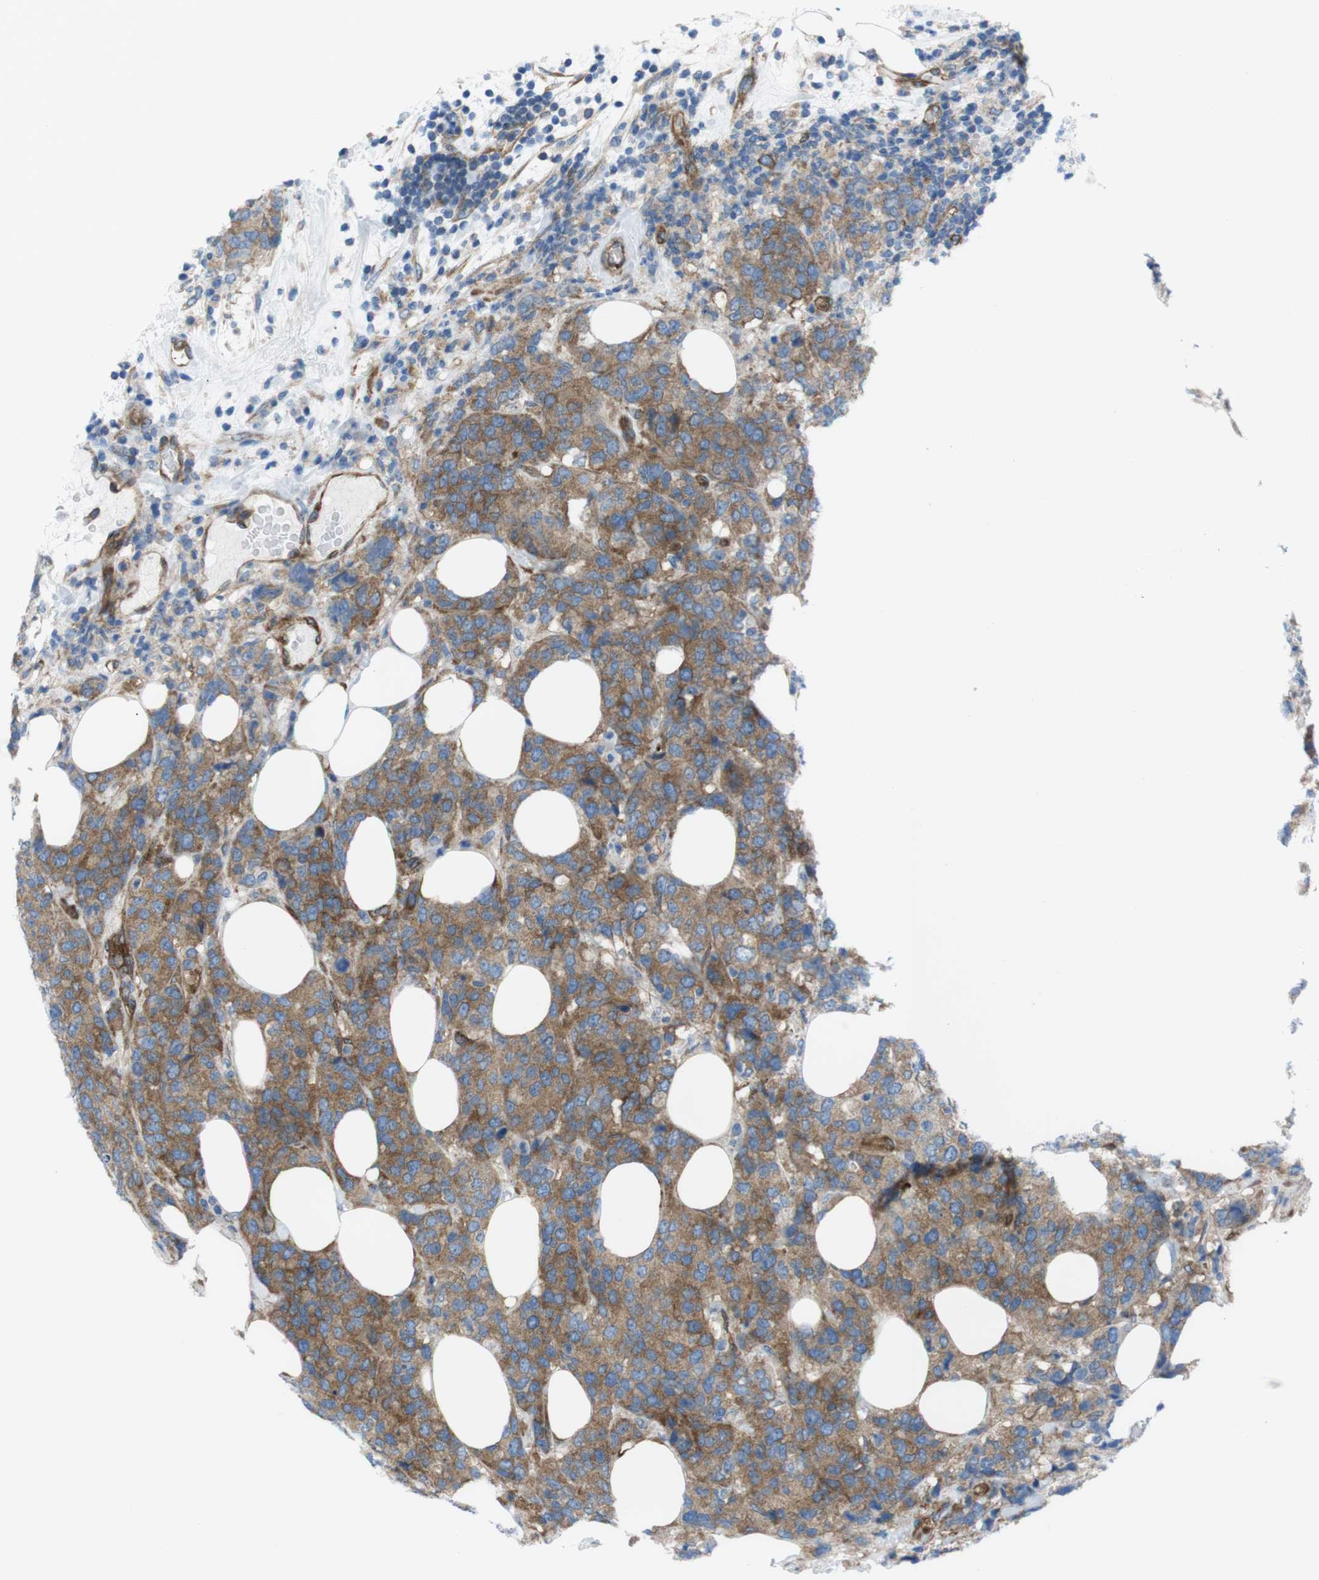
{"staining": {"intensity": "moderate", "quantity": ">75%", "location": "cytoplasmic/membranous"}, "tissue": "breast cancer", "cell_type": "Tumor cells", "image_type": "cancer", "snomed": [{"axis": "morphology", "description": "Lobular carcinoma"}, {"axis": "topography", "description": "Breast"}], "caption": "IHC staining of breast lobular carcinoma, which shows medium levels of moderate cytoplasmic/membranous expression in about >75% of tumor cells indicating moderate cytoplasmic/membranous protein expression. The staining was performed using DAB (3,3'-diaminobenzidine) (brown) for protein detection and nuclei were counterstained in hematoxylin (blue).", "gene": "DIAPH2", "patient": {"sex": "female", "age": 59}}